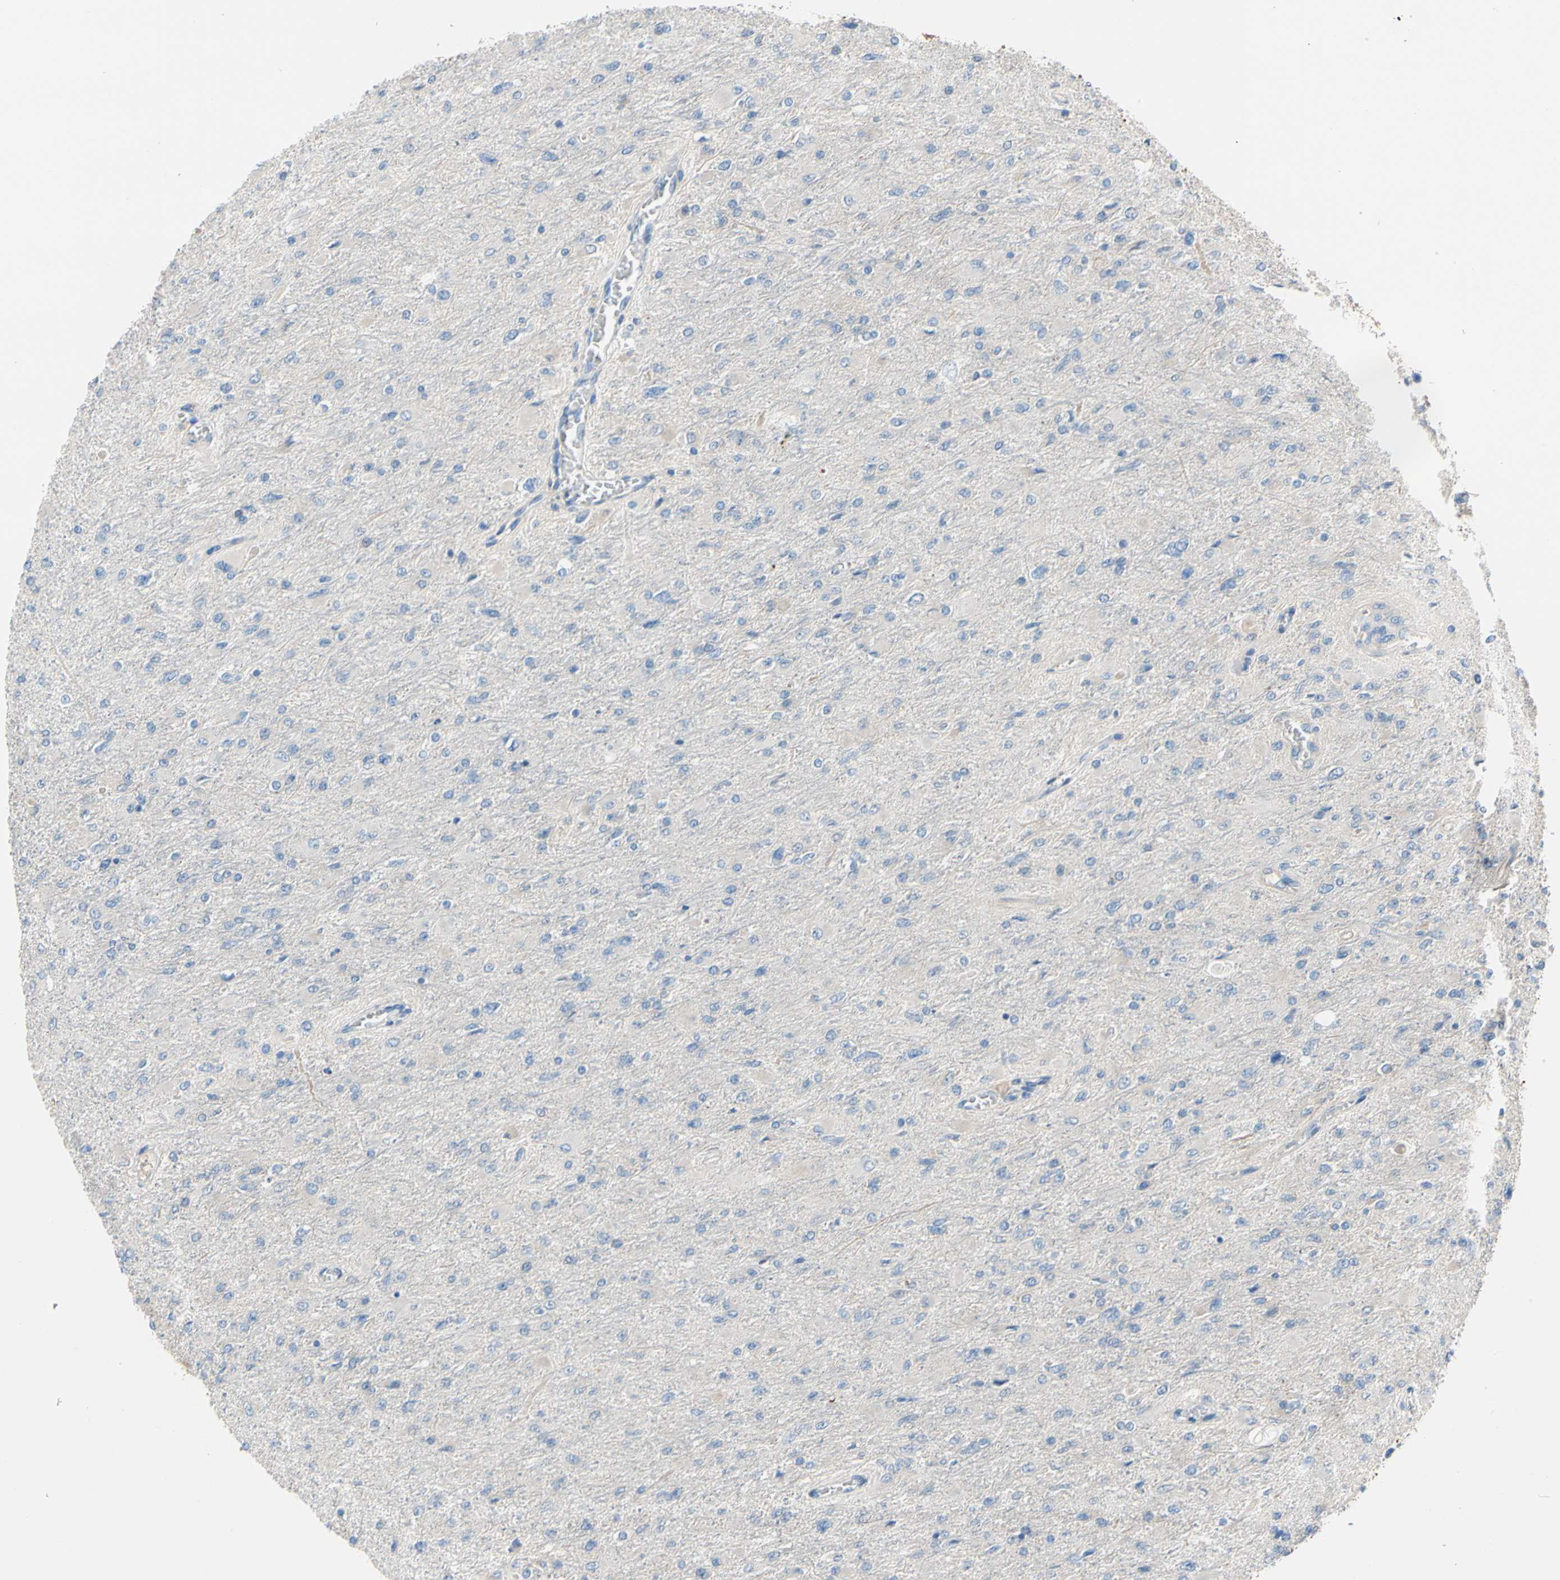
{"staining": {"intensity": "negative", "quantity": "none", "location": "none"}, "tissue": "glioma", "cell_type": "Tumor cells", "image_type": "cancer", "snomed": [{"axis": "morphology", "description": "Glioma, malignant, High grade"}, {"axis": "topography", "description": "Cerebral cortex"}], "caption": "Immunohistochemical staining of human malignant high-grade glioma reveals no significant expression in tumor cells. Nuclei are stained in blue.", "gene": "HJURP", "patient": {"sex": "female", "age": 36}}